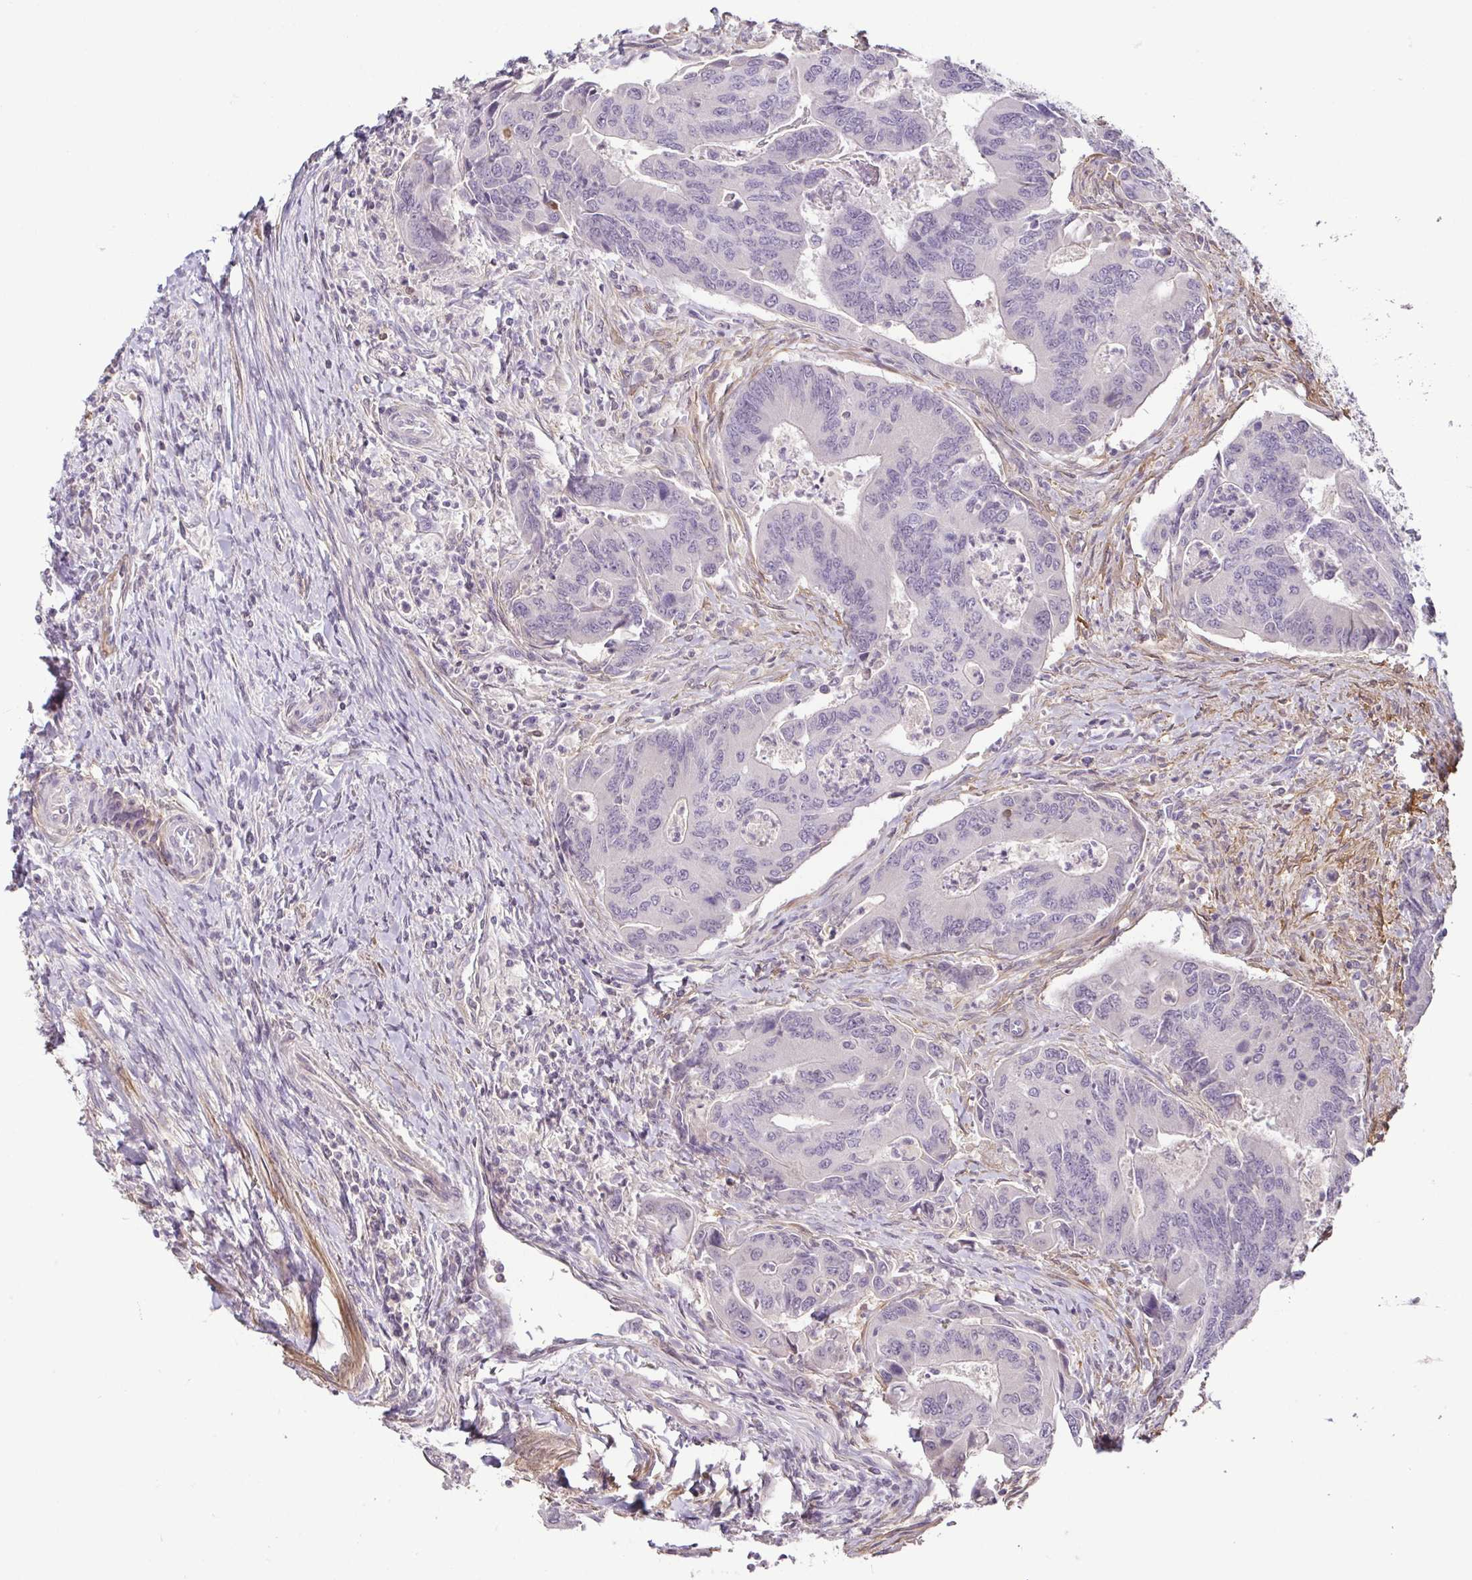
{"staining": {"intensity": "negative", "quantity": "none", "location": "none"}, "tissue": "colorectal cancer", "cell_type": "Tumor cells", "image_type": "cancer", "snomed": [{"axis": "morphology", "description": "Adenocarcinoma, NOS"}, {"axis": "topography", "description": "Colon"}], "caption": "Colorectal cancer was stained to show a protein in brown. There is no significant staining in tumor cells.", "gene": "HOPX", "patient": {"sex": "female", "age": 67}}